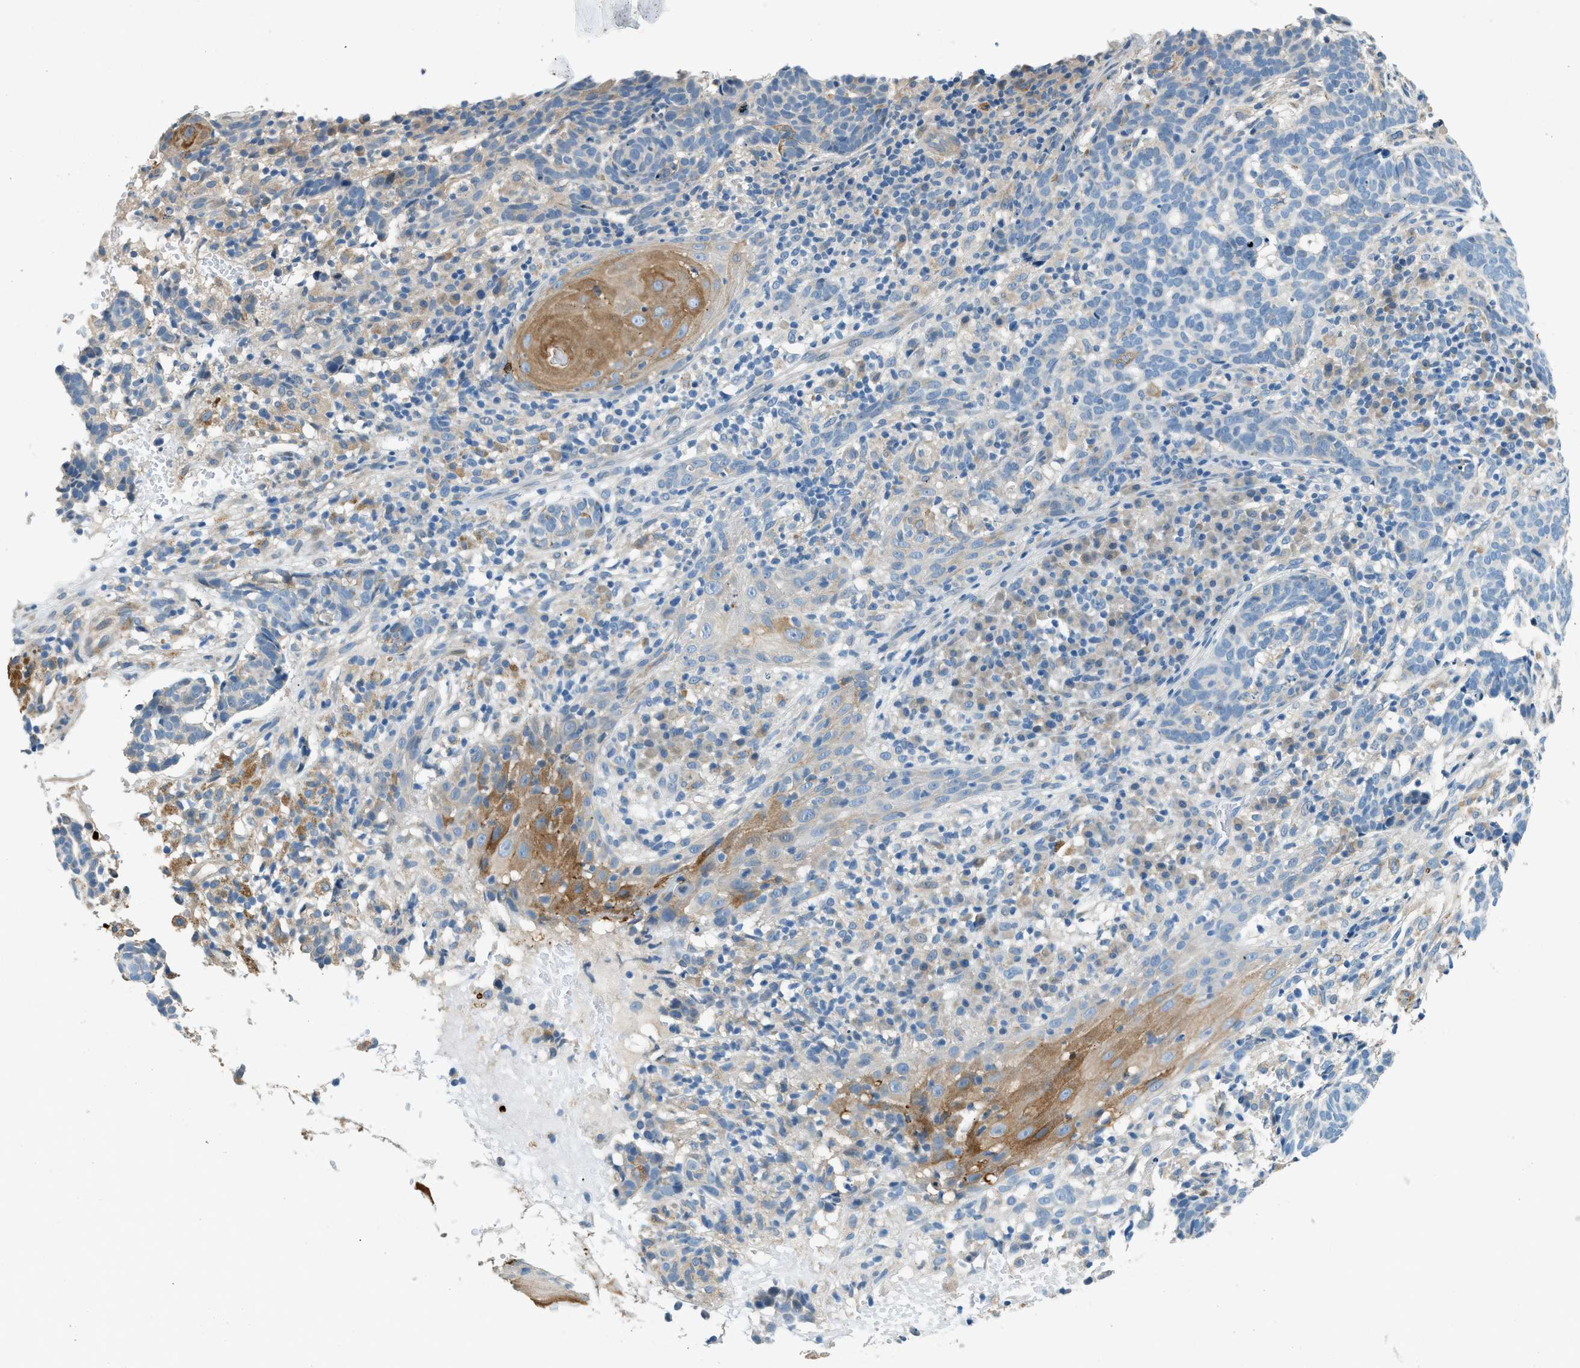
{"staining": {"intensity": "moderate", "quantity": "<25%", "location": "cytoplasmic/membranous"}, "tissue": "skin cancer", "cell_type": "Tumor cells", "image_type": "cancer", "snomed": [{"axis": "morphology", "description": "Basal cell carcinoma"}, {"axis": "topography", "description": "Skin"}], "caption": "Protein expression analysis of human skin basal cell carcinoma reveals moderate cytoplasmic/membranous expression in approximately <25% of tumor cells.", "gene": "ZNF367", "patient": {"sex": "male", "age": 85}}